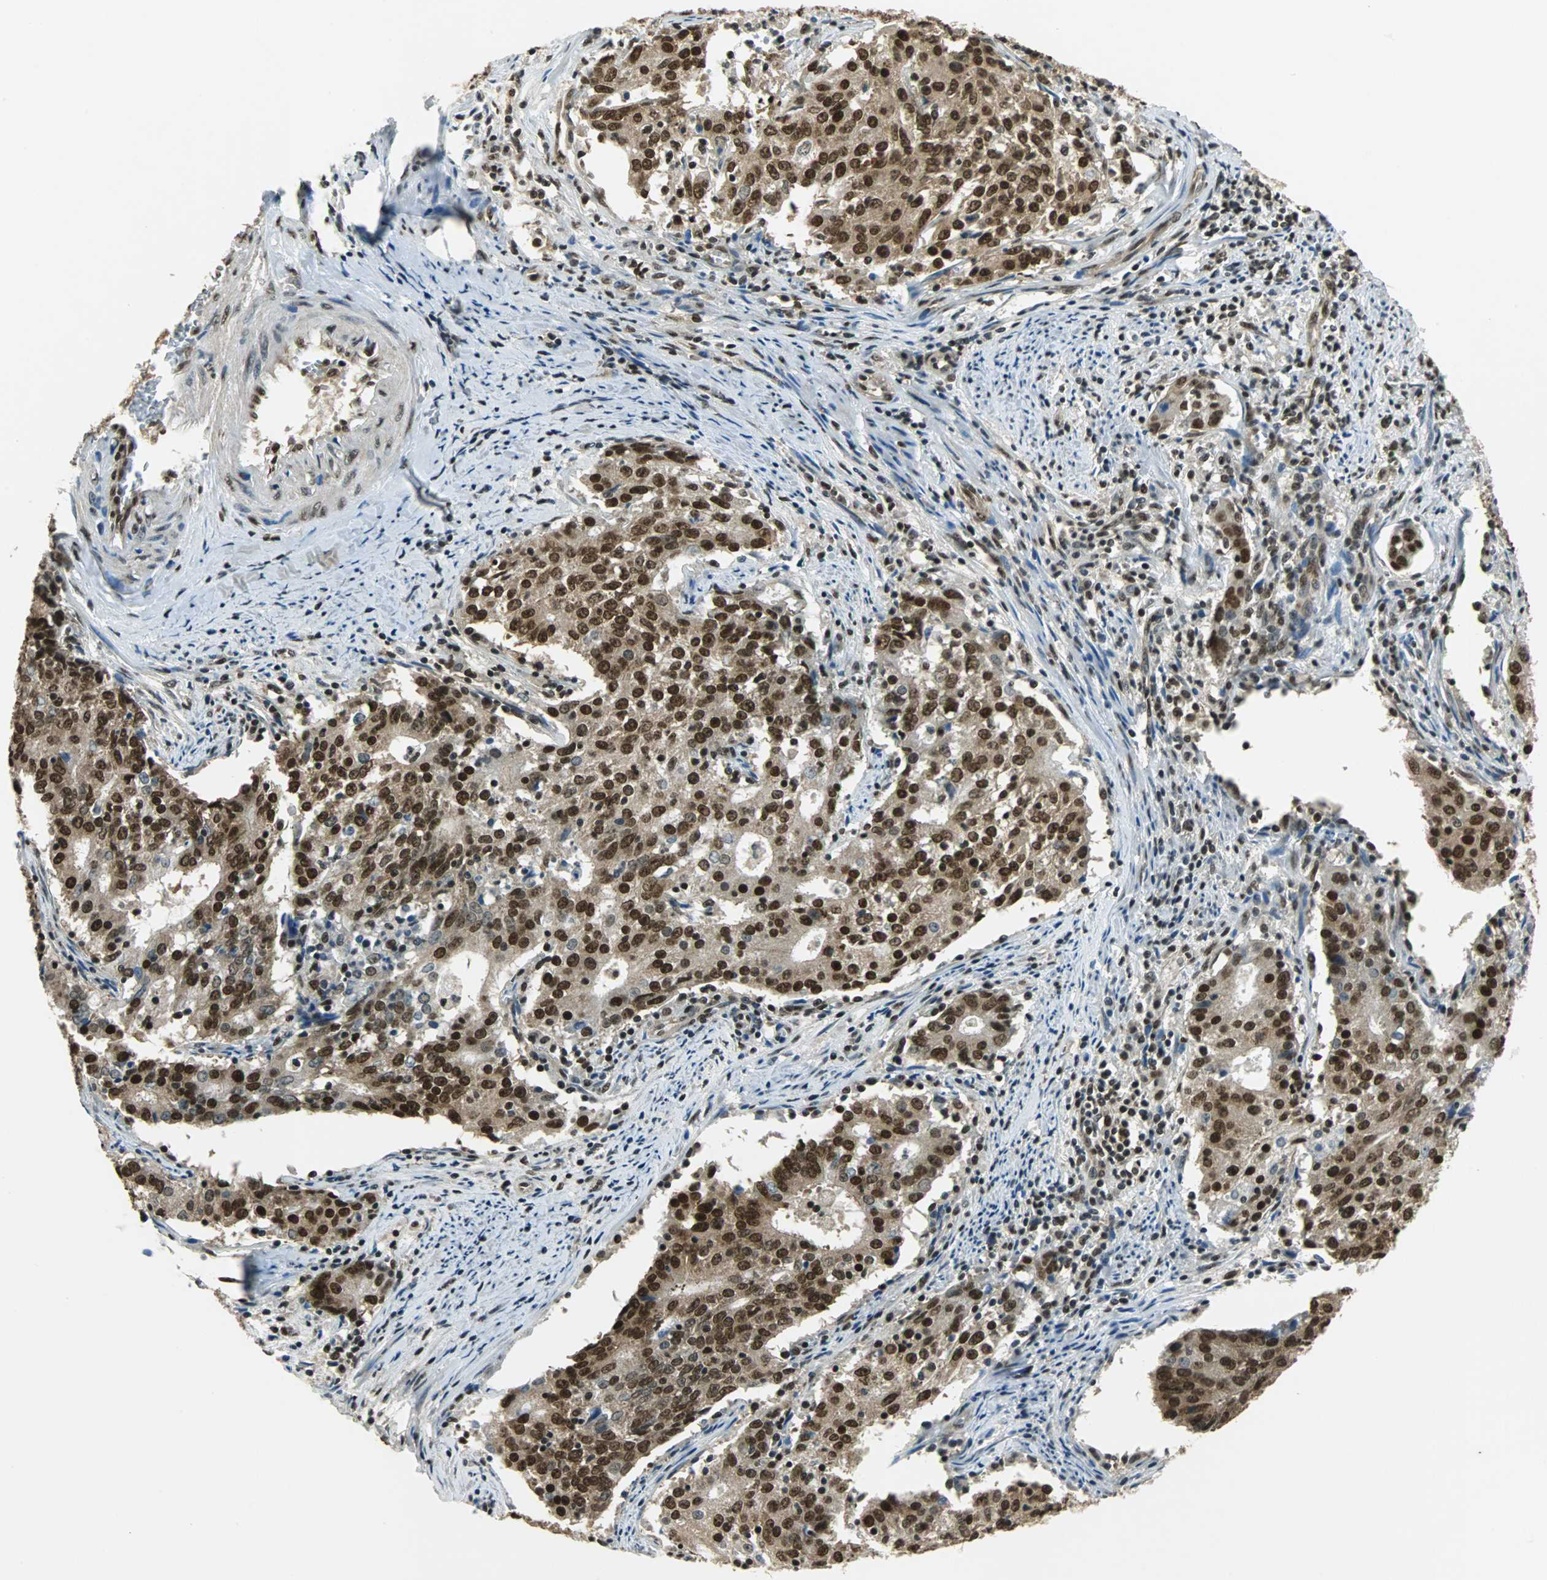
{"staining": {"intensity": "strong", "quantity": ">75%", "location": "cytoplasmic/membranous,nuclear"}, "tissue": "cervical cancer", "cell_type": "Tumor cells", "image_type": "cancer", "snomed": [{"axis": "morphology", "description": "Adenocarcinoma, NOS"}, {"axis": "topography", "description": "Cervix"}], "caption": "Cervical cancer (adenocarcinoma) stained for a protein exhibits strong cytoplasmic/membranous and nuclear positivity in tumor cells. Nuclei are stained in blue.", "gene": "RBM14", "patient": {"sex": "female", "age": 44}}